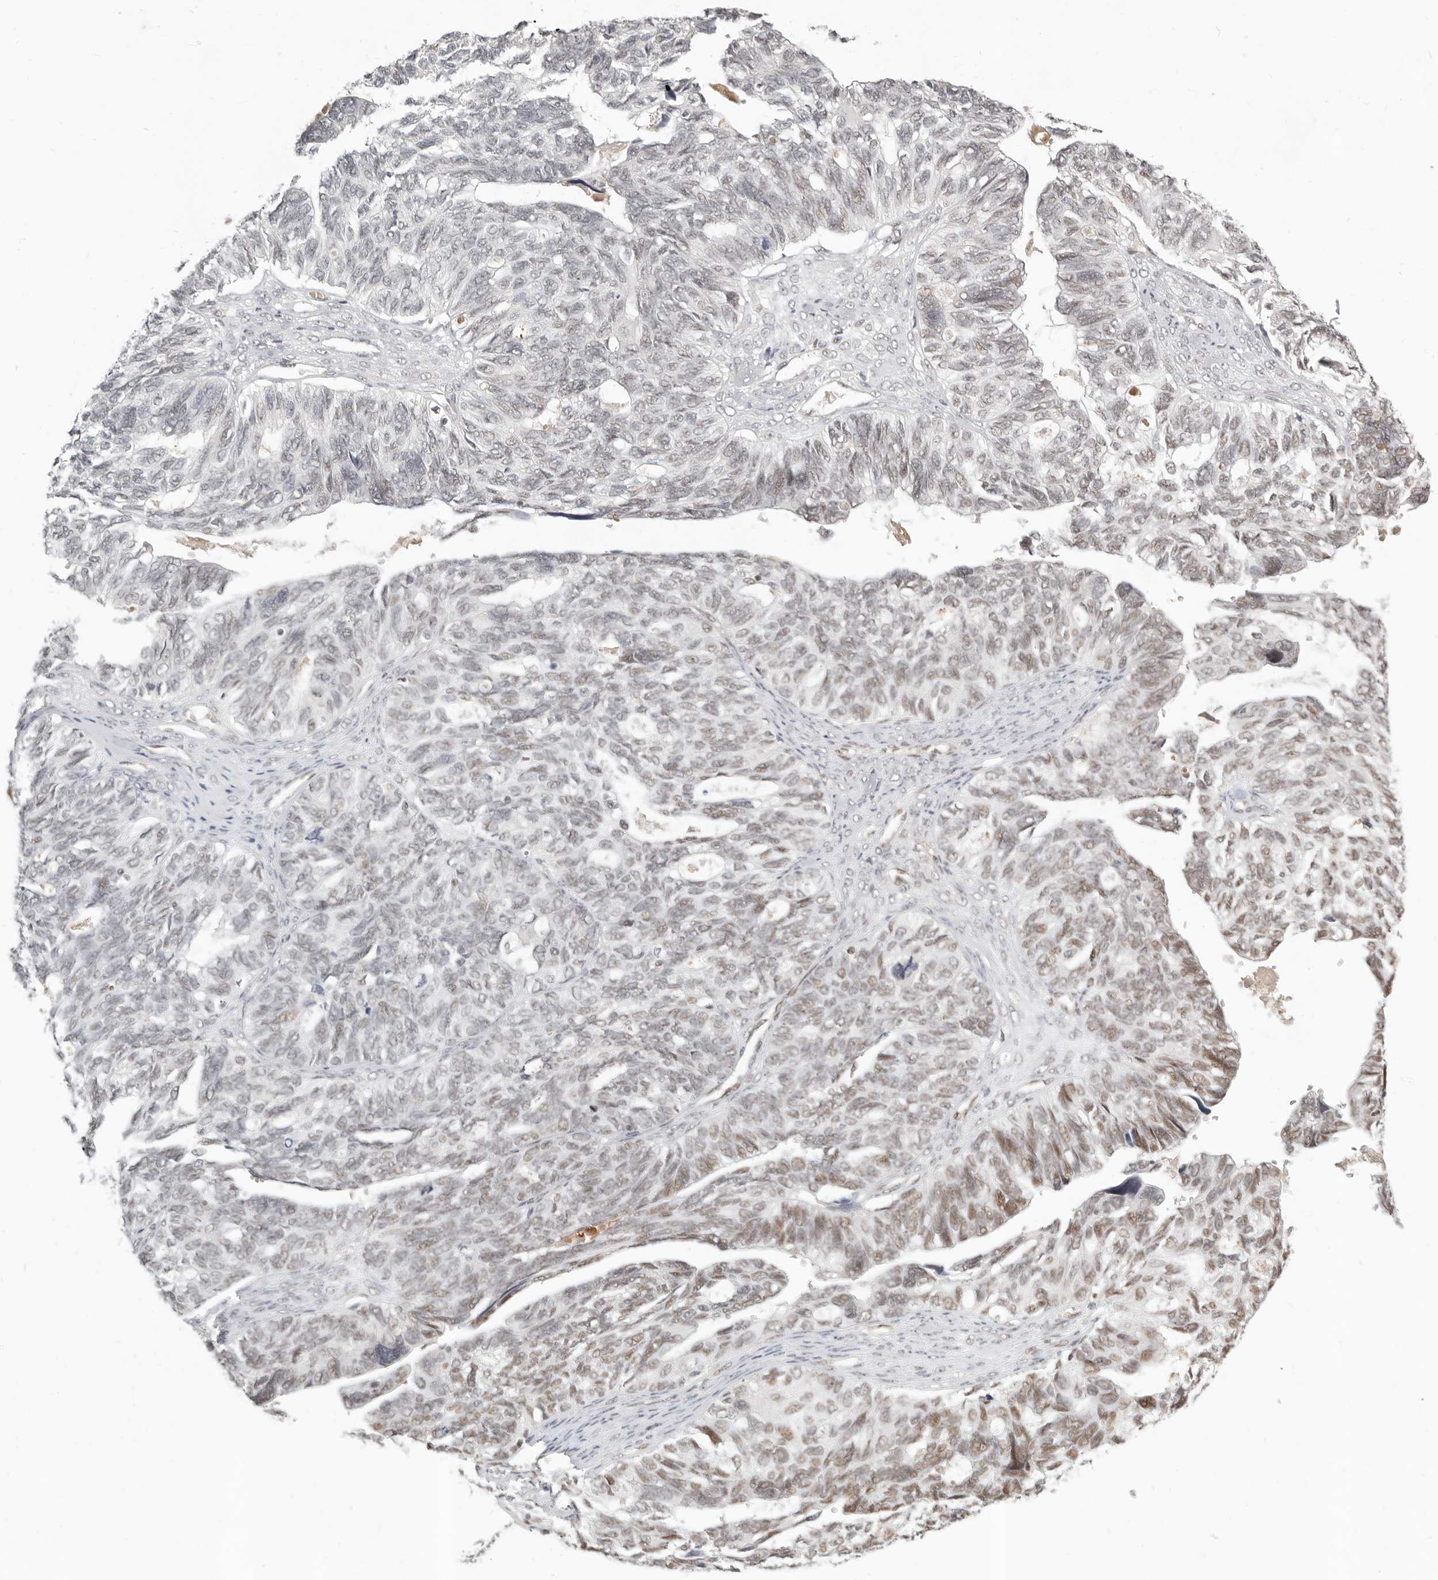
{"staining": {"intensity": "moderate", "quantity": "25%-75%", "location": "nuclear"}, "tissue": "ovarian cancer", "cell_type": "Tumor cells", "image_type": "cancer", "snomed": [{"axis": "morphology", "description": "Cystadenocarcinoma, serous, NOS"}, {"axis": "topography", "description": "Ovary"}], "caption": "This image displays immunohistochemistry (IHC) staining of human ovarian cancer (serous cystadenocarcinoma), with medium moderate nuclear staining in approximately 25%-75% of tumor cells.", "gene": "GABPA", "patient": {"sex": "female", "age": 79}}